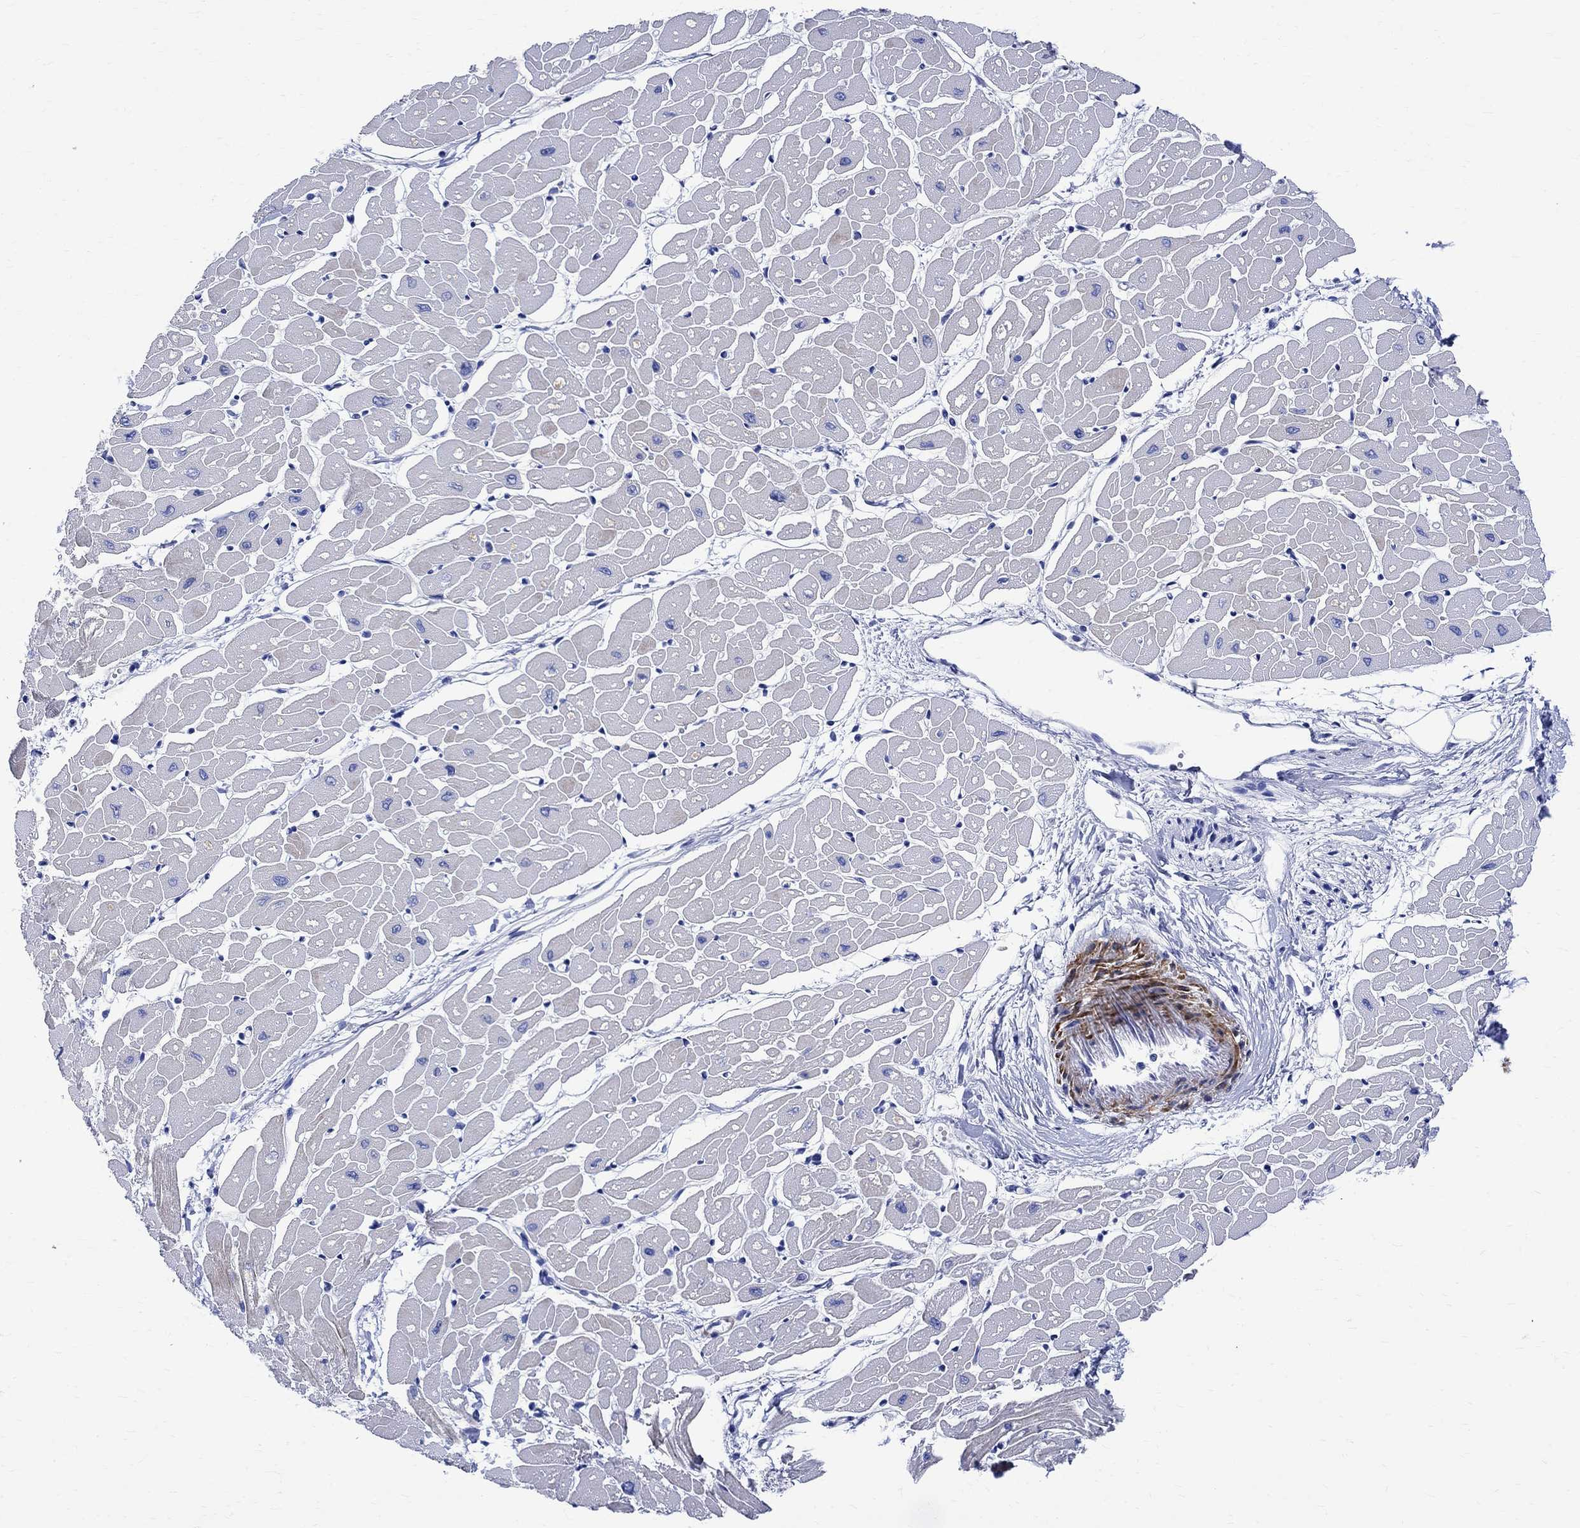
{"staining": {"intensity": "strong", "quantity": "25%-75%", "location": "cytoplasmic/membranous"}, "tissue": "heart muscle", "cell_type": "Cardiomyocytes", "image_type": "normal", "snomed": [{"axis": "morphology", "description": "Normal tissue, NOS"}, {"axis": "topography", "description": "Heart"}], "caption": "The photomicrograph reveals a brown stain indicating the presence of a protein in the cytoplasmic/membranous of cardiomyocytes in heart muscle.", "gene": "PARVB", "patient": {"sex": "male", "age": 57}}